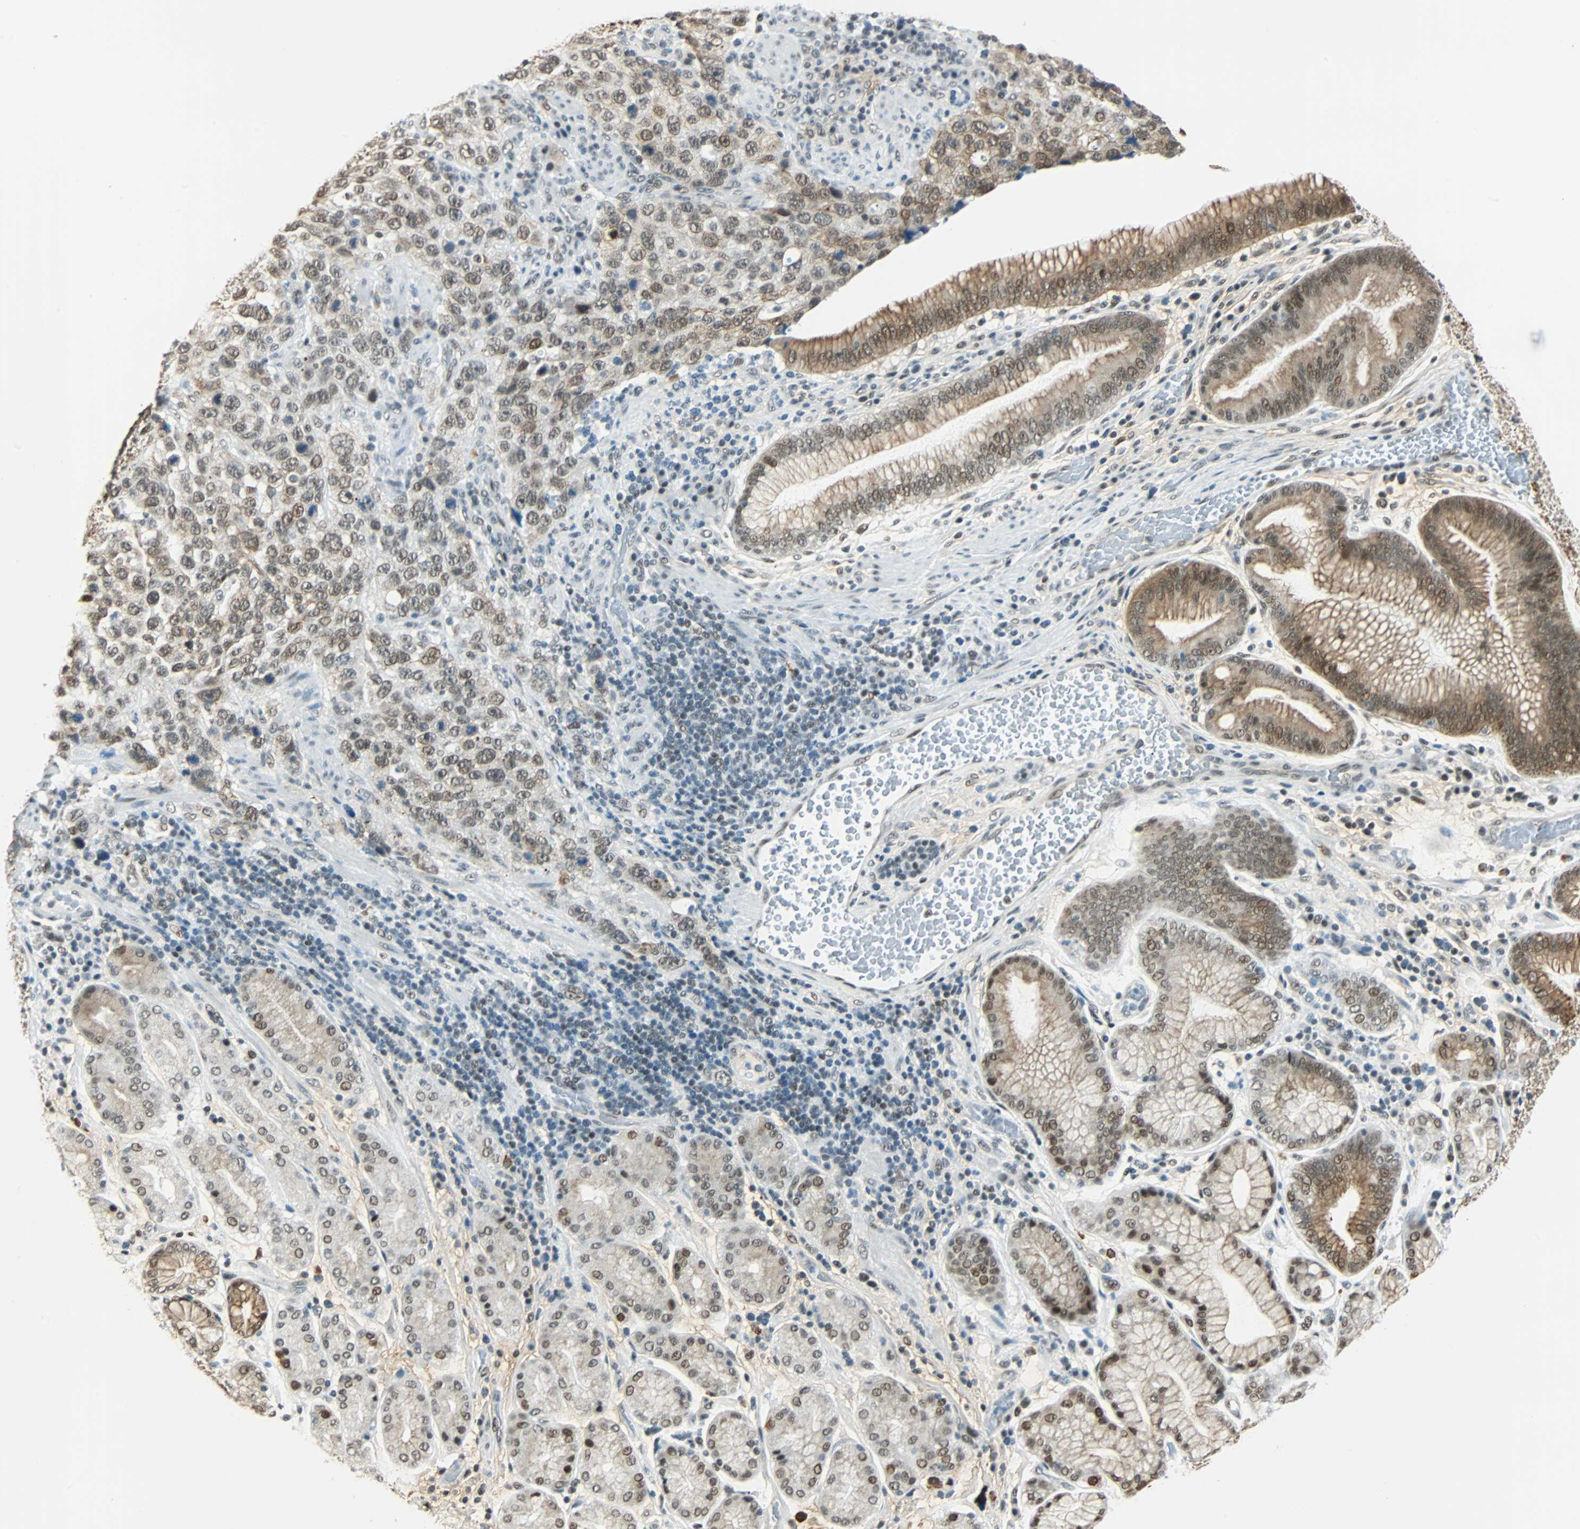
{"staining": {"intensity": "moderate", "quantity": "25%-75%", "location": "cytoplasmic/membranous,nuclear"}, "tissue": "stomach cancer", "cell_type": "Tumor cells", "image_type": "cancer", "snomed": [{"axis": "morphology", "description": "Normal tissue, NOS"}, {"axis": "morphology", "description": "Adenocarcinoma, NOS"}, {"axis": "topography", "description": "Stomach"}], "caption": "A micrograph of stomach adenocarcinoma stained for a protein demonstrates moderate cytoplasmic/membranous and nuclear brown staining in tumor cells.", "gene": "NELFE", "patient": {"sex": "male", "age": 48}}